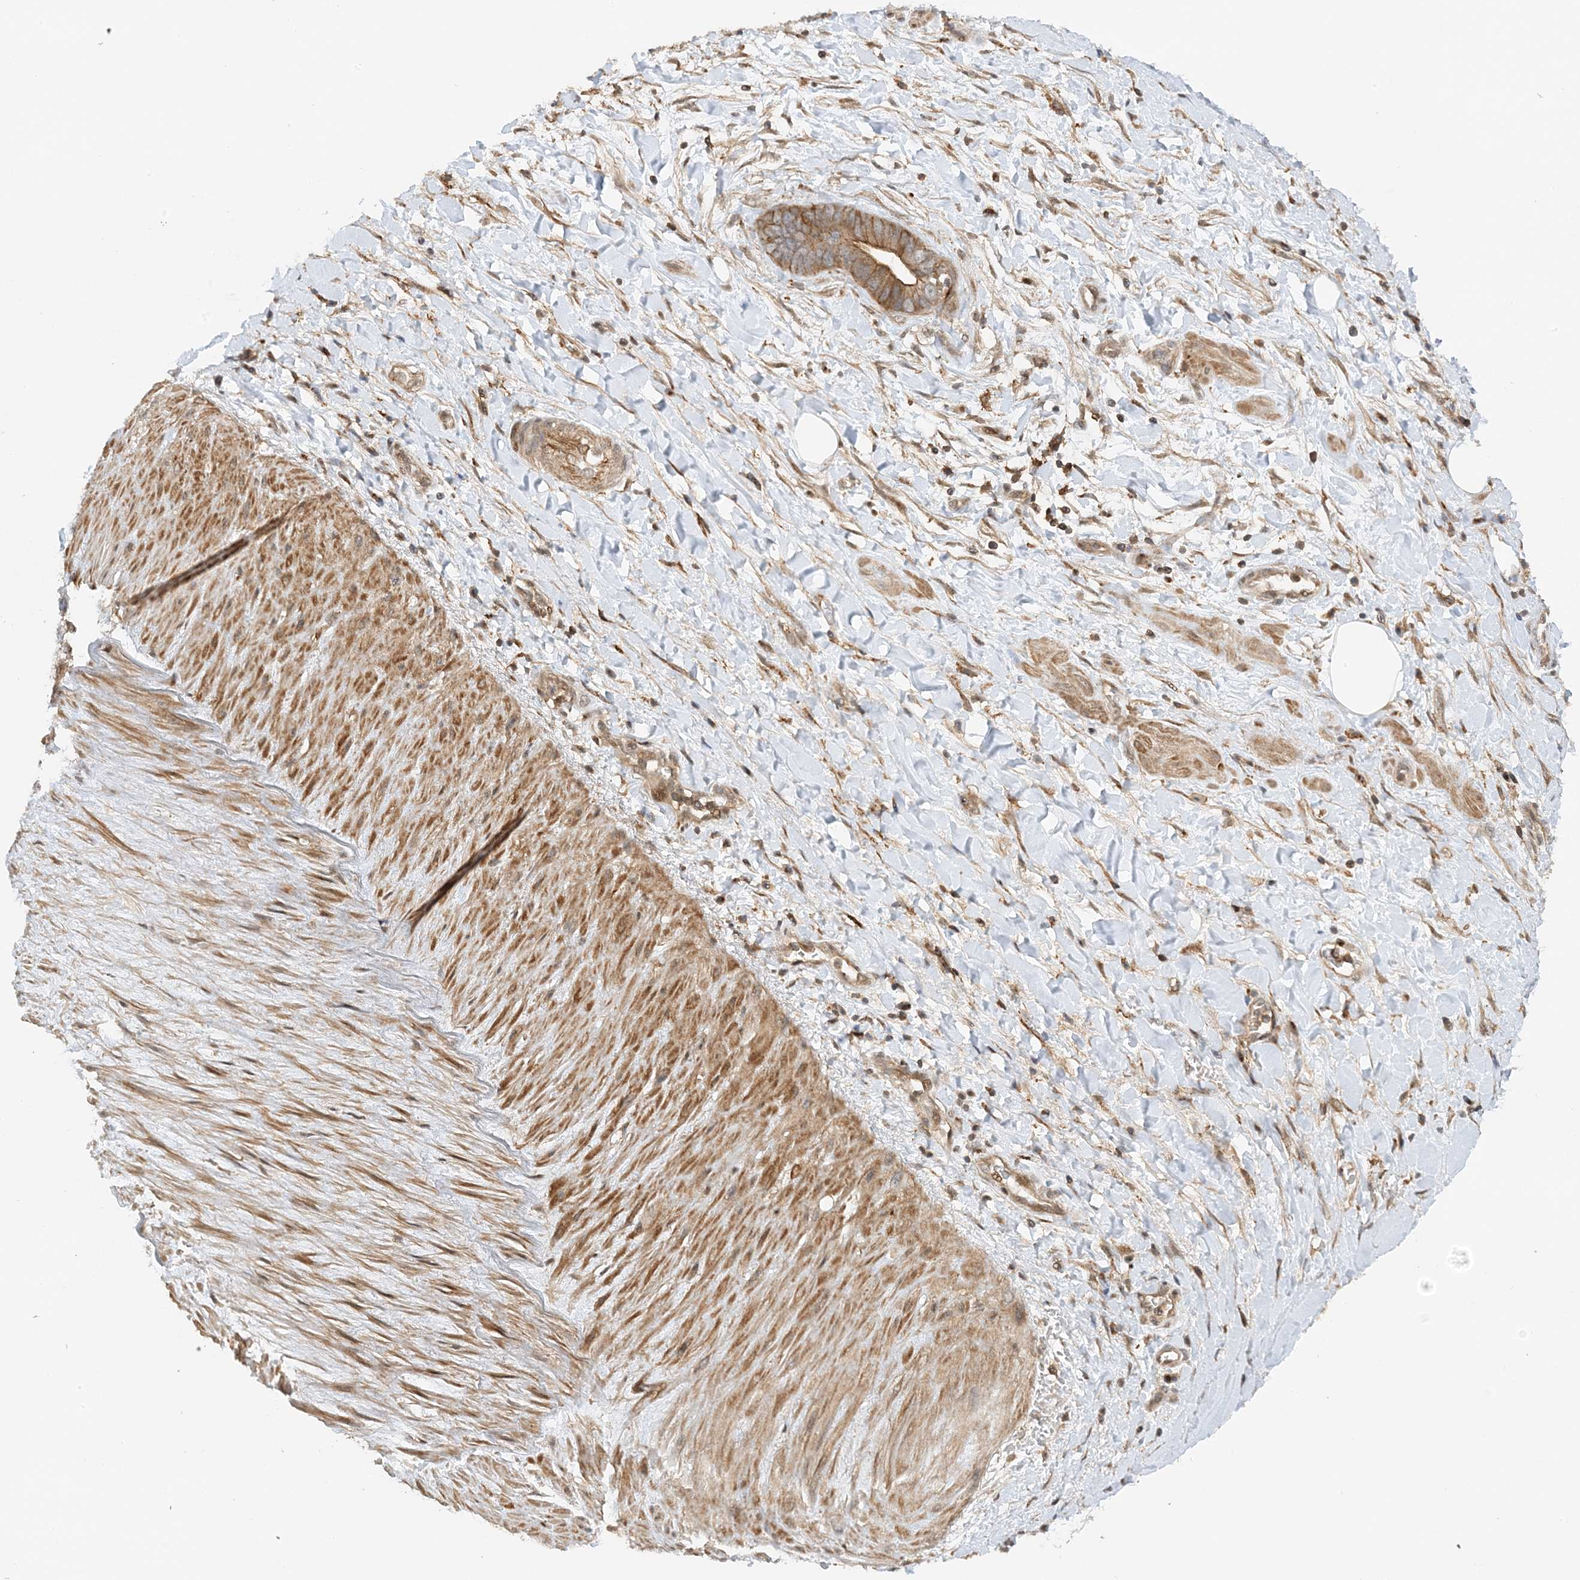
{"staining": {"intensity": "moderate", "quantity": ">75%", "location": "nuclear"}, "tissue": "adipose tissue", "cell_type": "Adipocytes", "image_type": "normal", "snomed": [{"axis": "morphology", "description": "Normal tissue, NOS"}, {"axis": "morphology", "description": "Adenocarcinoma, NOS"}, {"axis": "topography", "description": "Pancreas"}, {"axis": "topography", "description": "Peripheral nerve tissue"}], "caption": "Immunohistochemical staining of normal adipose tissue demonstrates moderate nuclear protein staining in approximately >75% of adipocytes.", "gene": "TATDN3", "patient": {"sex": "male", "age": 59}}